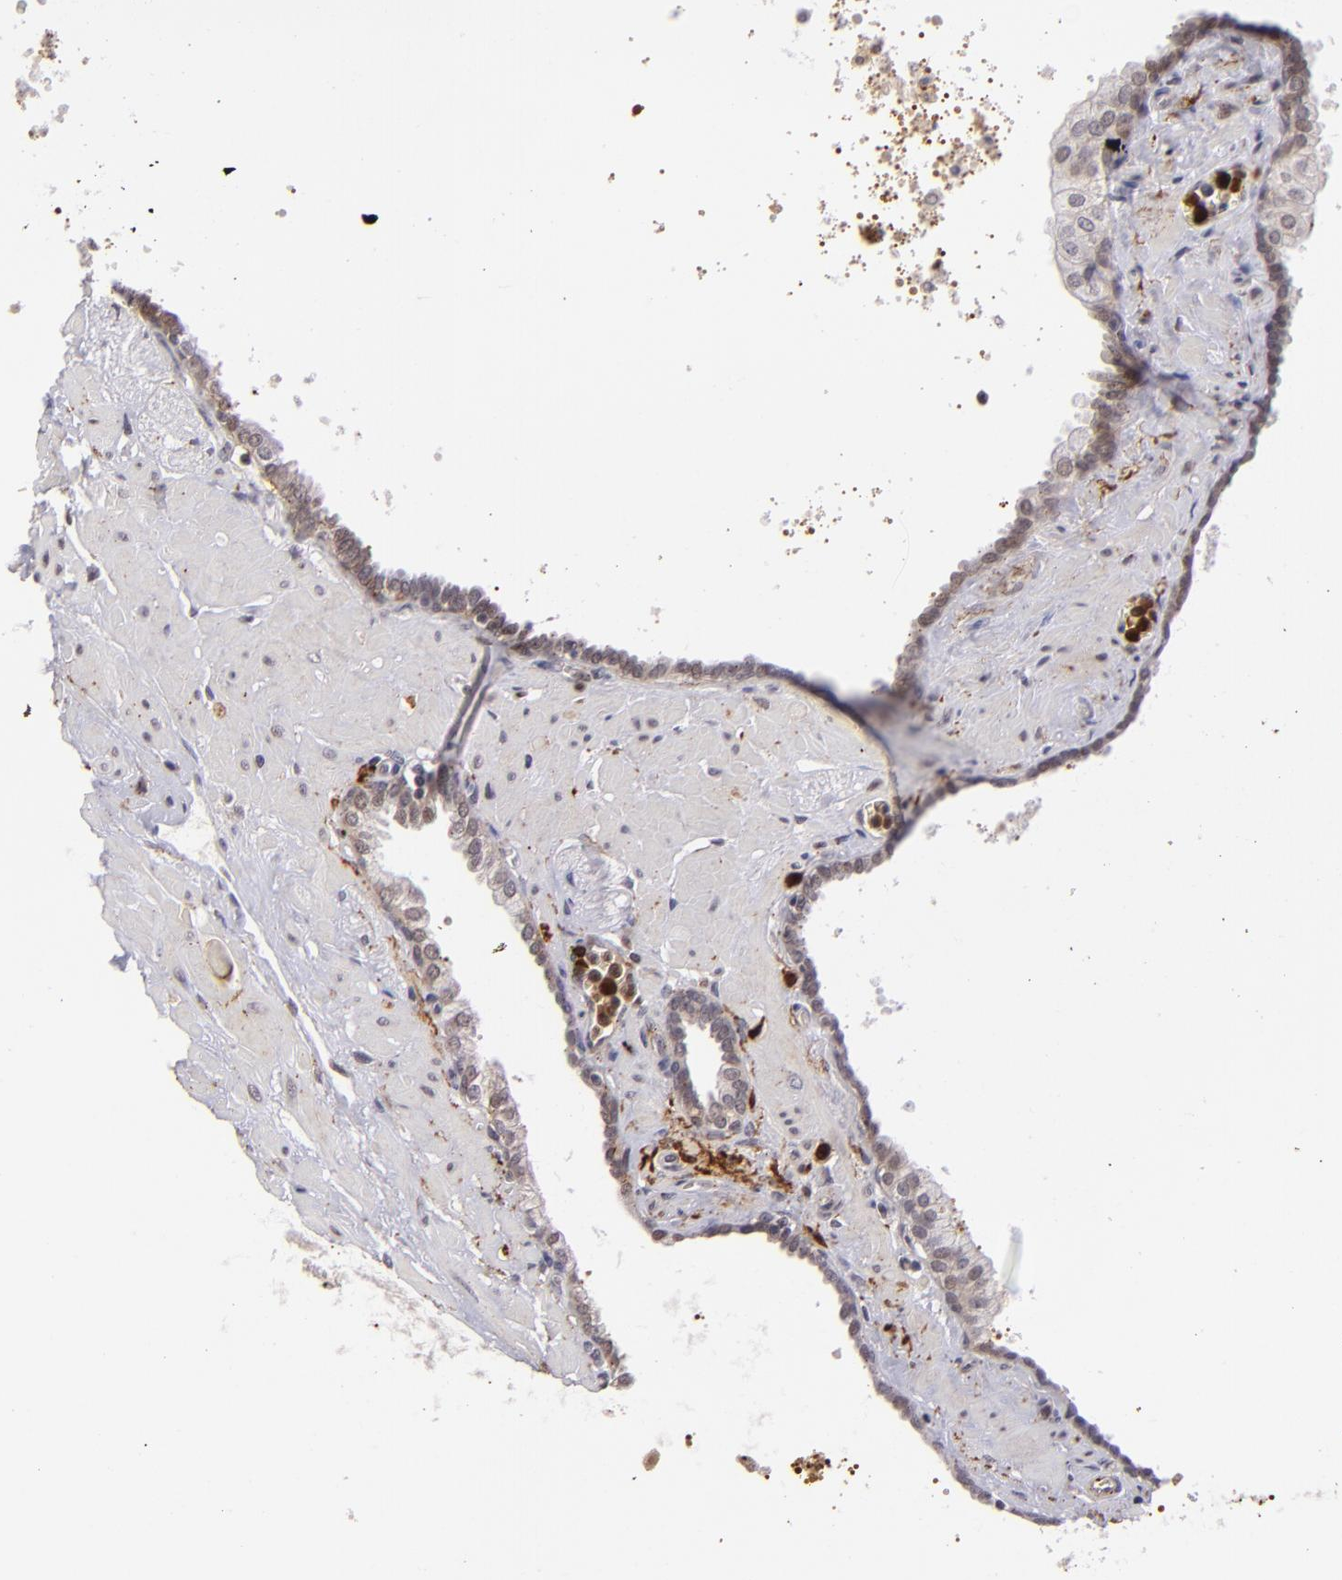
{"staining": {"intensity": "weak", "quantity": "25%-75%", "location": "cytoplasmic/membranous,nuclear"}, "tissue": "prostate", "cell_type": "Glandular cells", "image_type": "normal", "snomed": [{"axis": "morphology", "description": "Normal tissue, NOS"}, {"axis": "topography", "description": "Prostate"}], "caption": "Protein positivity by immunohistochemistry (IHC) demonstrates weak cytoplasmic/membranous,nuclear staining in approximately 25%-75% of glandular cells in normal prostate.", "gene": "RXRG", "patient": {"sex": "male", "age": 60}}